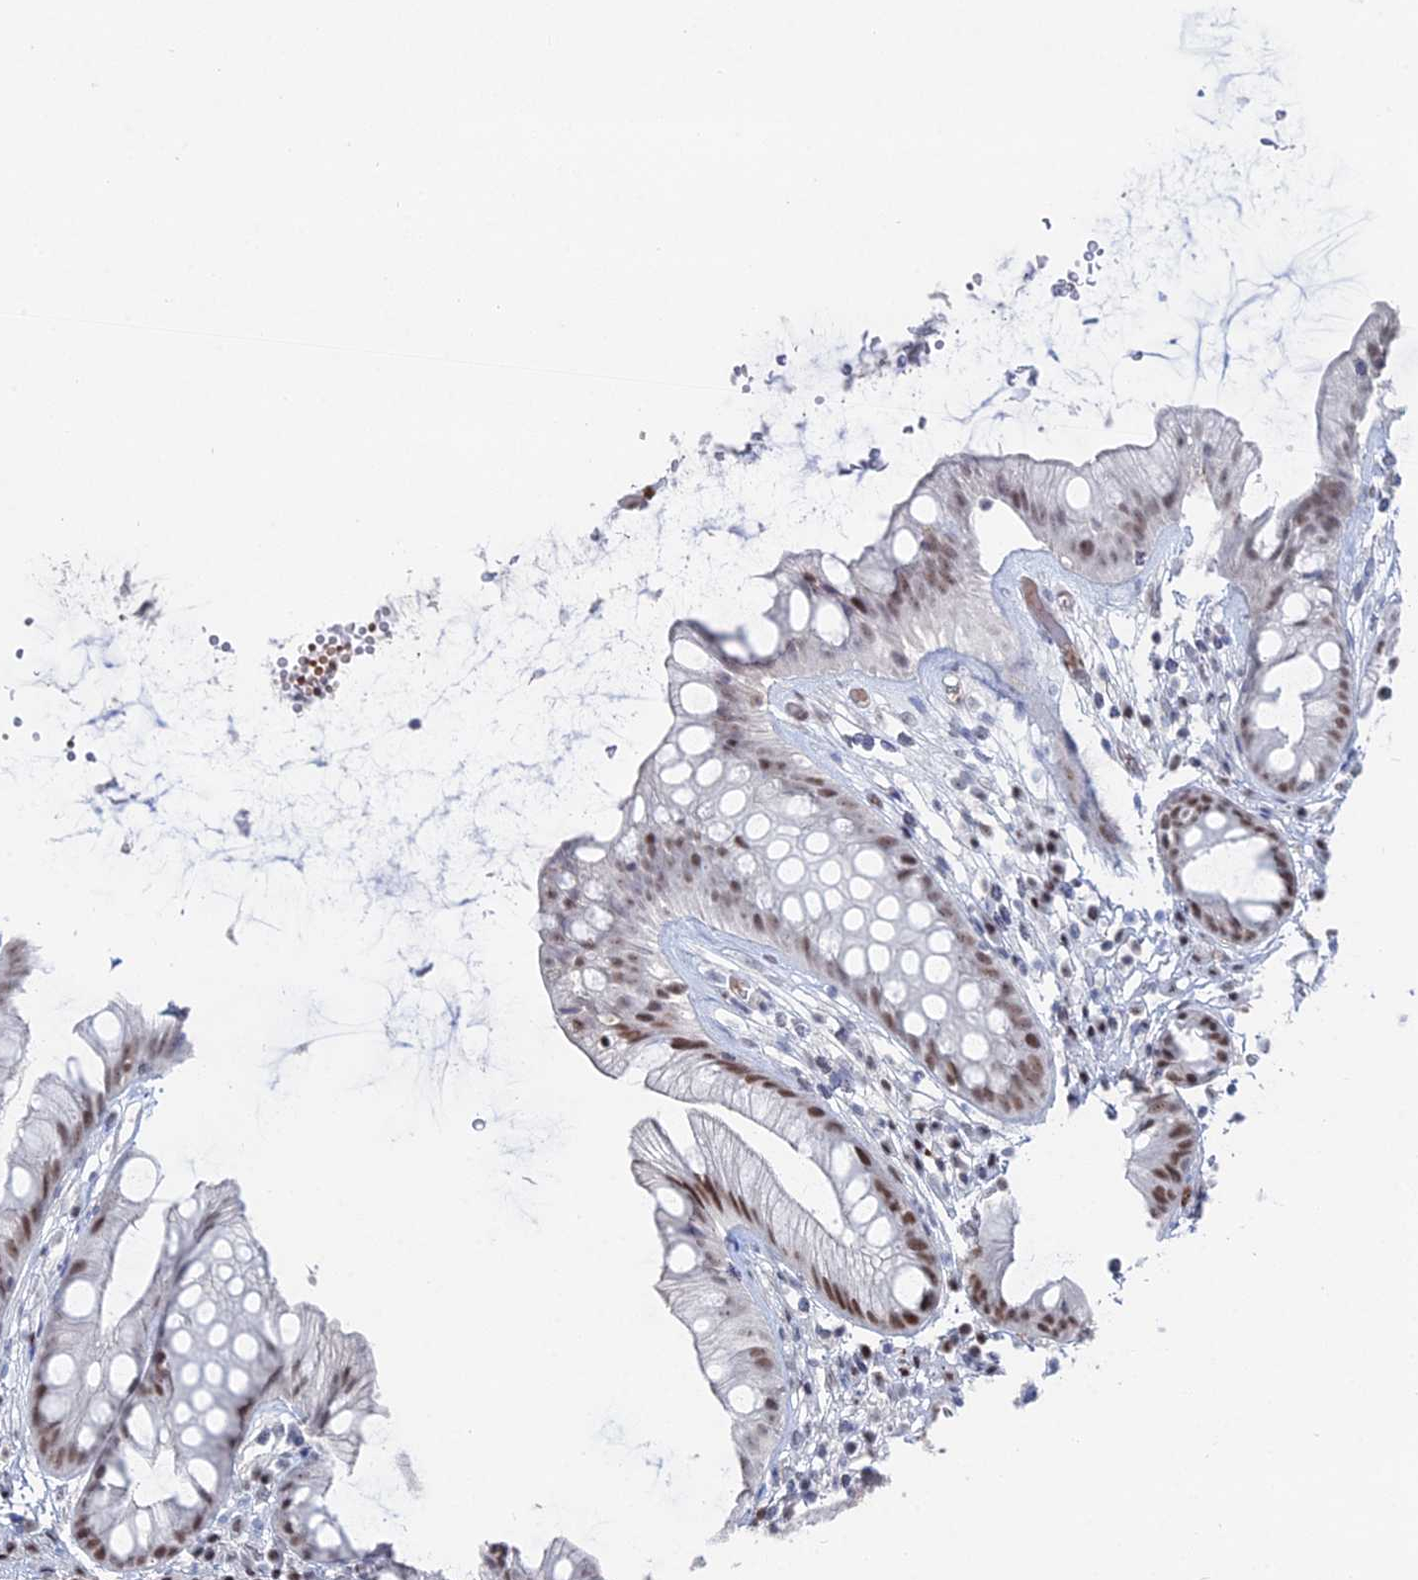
{"staining": {"intensity": "moderate", "quantity": ">75%", "location": "nuclear"}, "tissue": "rectum", "cell_type": "Glandular cells", "image_type": "normal", "snomed": [{"axis": "morphology", "description": "Normal tissue, NOS"}, {"axis": "topography", "description": "Rectum"}], "caption": "Unremarkable rectum displays moderate nuclear positivity in approximately >75% of glandular cells The staining is performed using DAB (3,3'-diaminobenzidine) brown chromogen to label protein expression. The nuclei are counter-stained blue using hematoxylin..", "gene": "GSC2", "patient": {"sex": "male", "age": 74}}